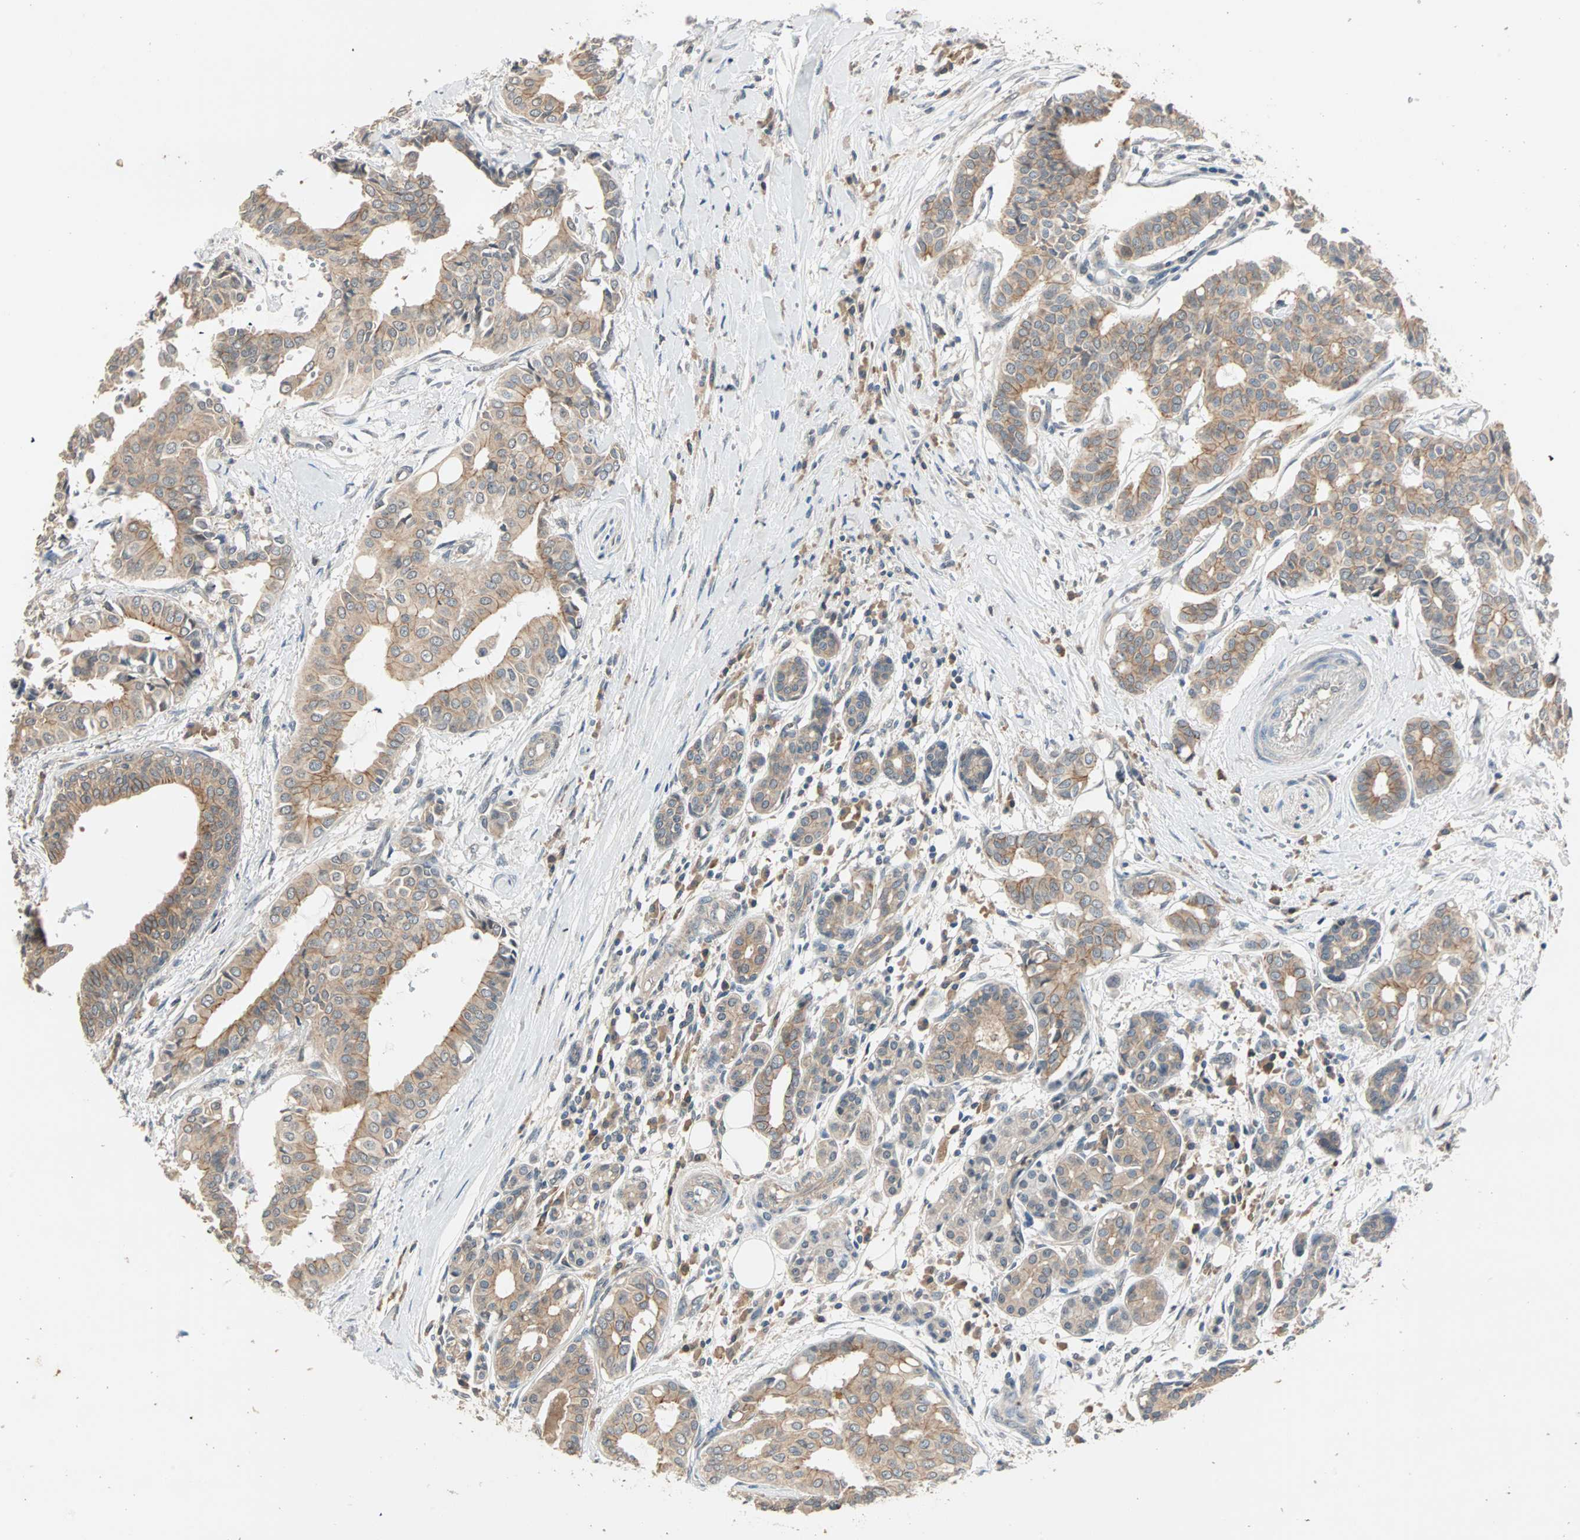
{"staining": {"intensity": "moderate", "quantity": ">75%", "location": "cytoplasmic/membranous"}, "tissue": "head and neck cancer", "cell_type": "Tumor cells", "image_type": "cancer", "snomed": [{"axis": "morphology", "description": "Adenocarcinoma, NOS"}, {"axis": "topography", "description": "Salivary gland"}, {"axis": "topography", "description": "Head-Neck"}], "caption": "Immunohistochemical staining of head and neck cancer (adenocarcinoma) reveals moderate cytoplasmic/membranous protein staining in approximately >75% of tumor cells.", "gene": "TTF2", "patient": {"sex": "female", "age": 59}}